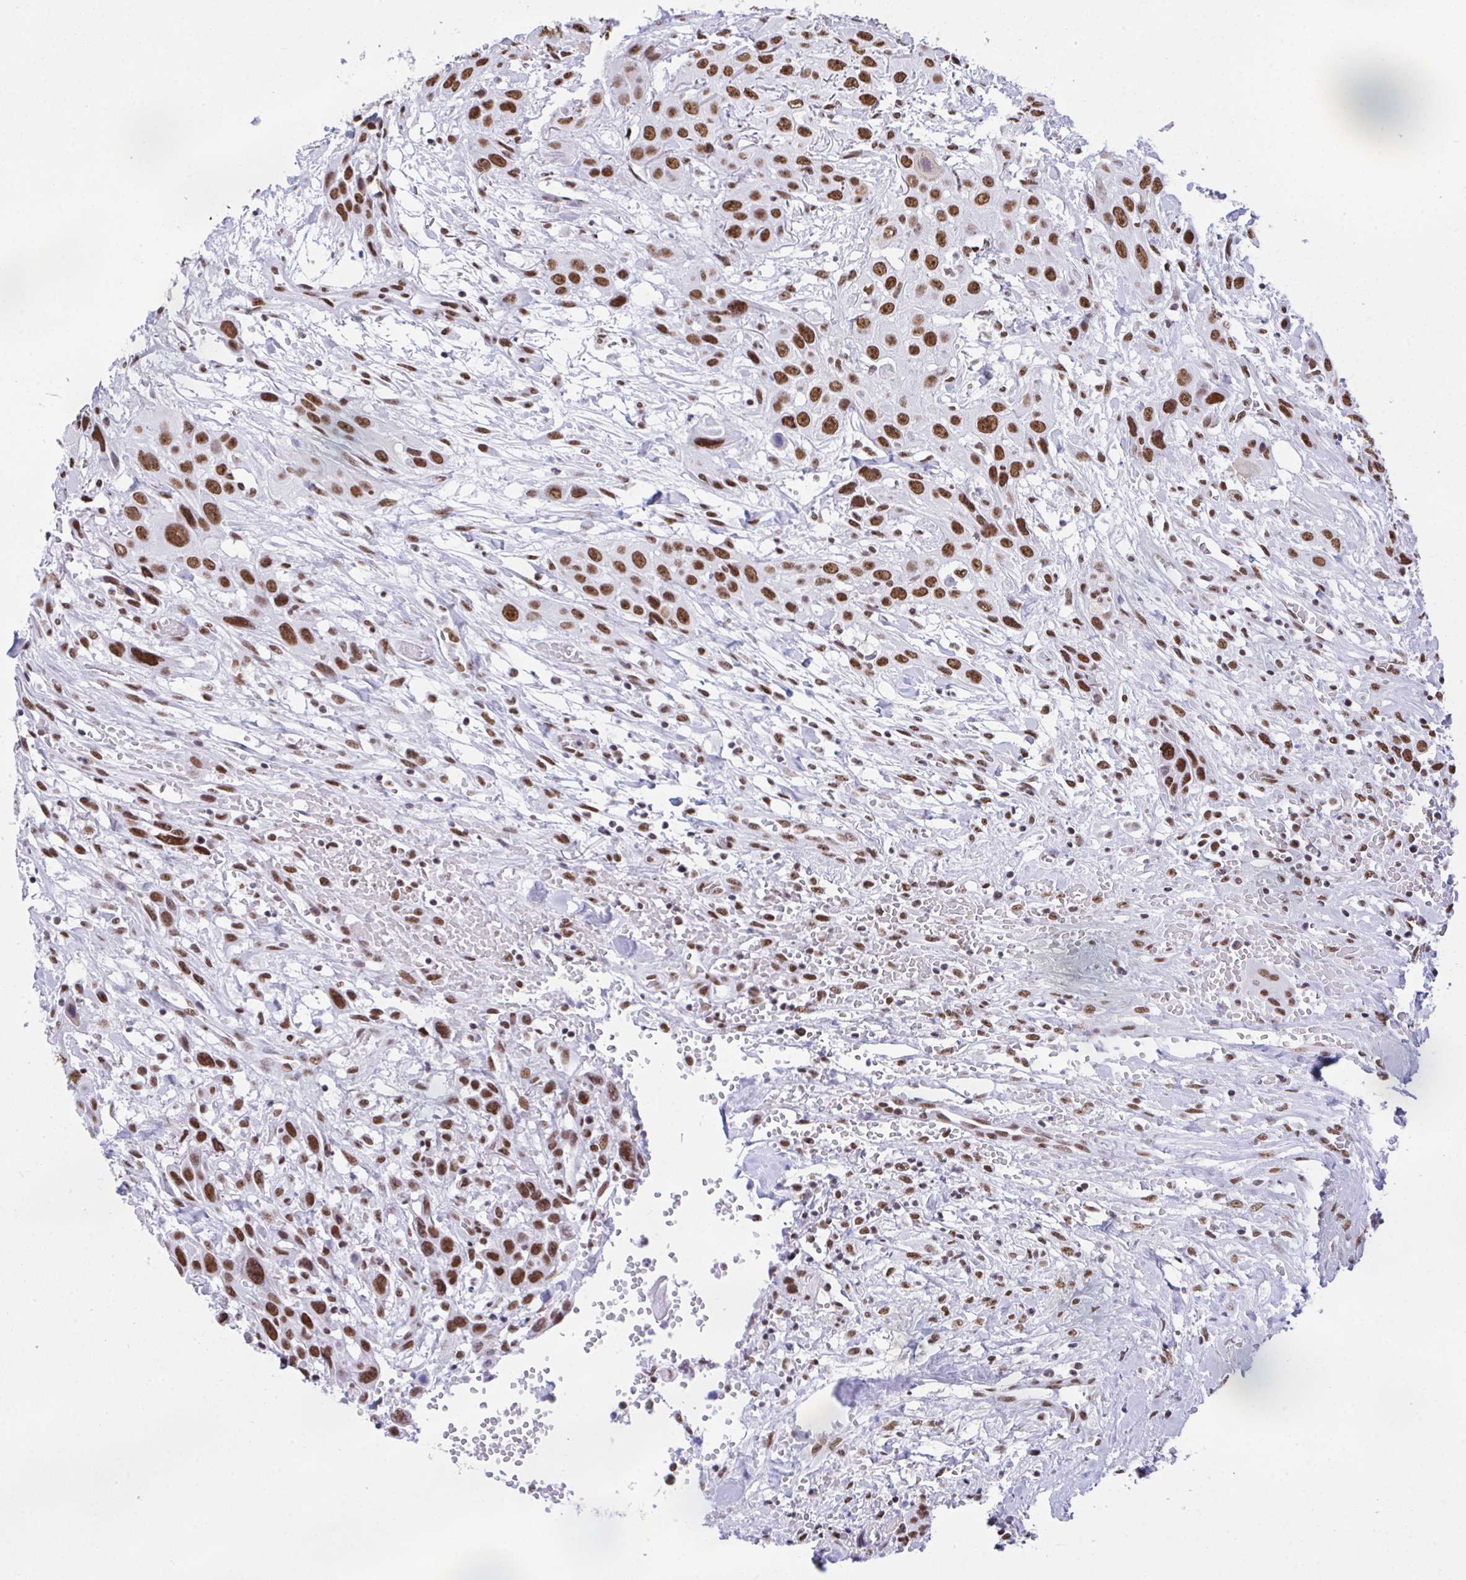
{"staining": {"intensity": "strong", "quantity": ">75%", "location": "nuclear"}, "tissue": "head and neck cancer", "cell_type": "Tumor cells", "image_type": "cancer", "snomed": [{"axis": "morphology", "description": "Squamous cell carcinoma, NOS"}, {"axis": "topography", "description": "Head-Neck"}], "caption": "The micrograph shows immunohistochemical staining of head and neck cancer. There is strong nuclear staining is seen in approximately >75% of tumor cells.", "gene": "DDX52", "patient": {"sex": "male", "age": 81}}